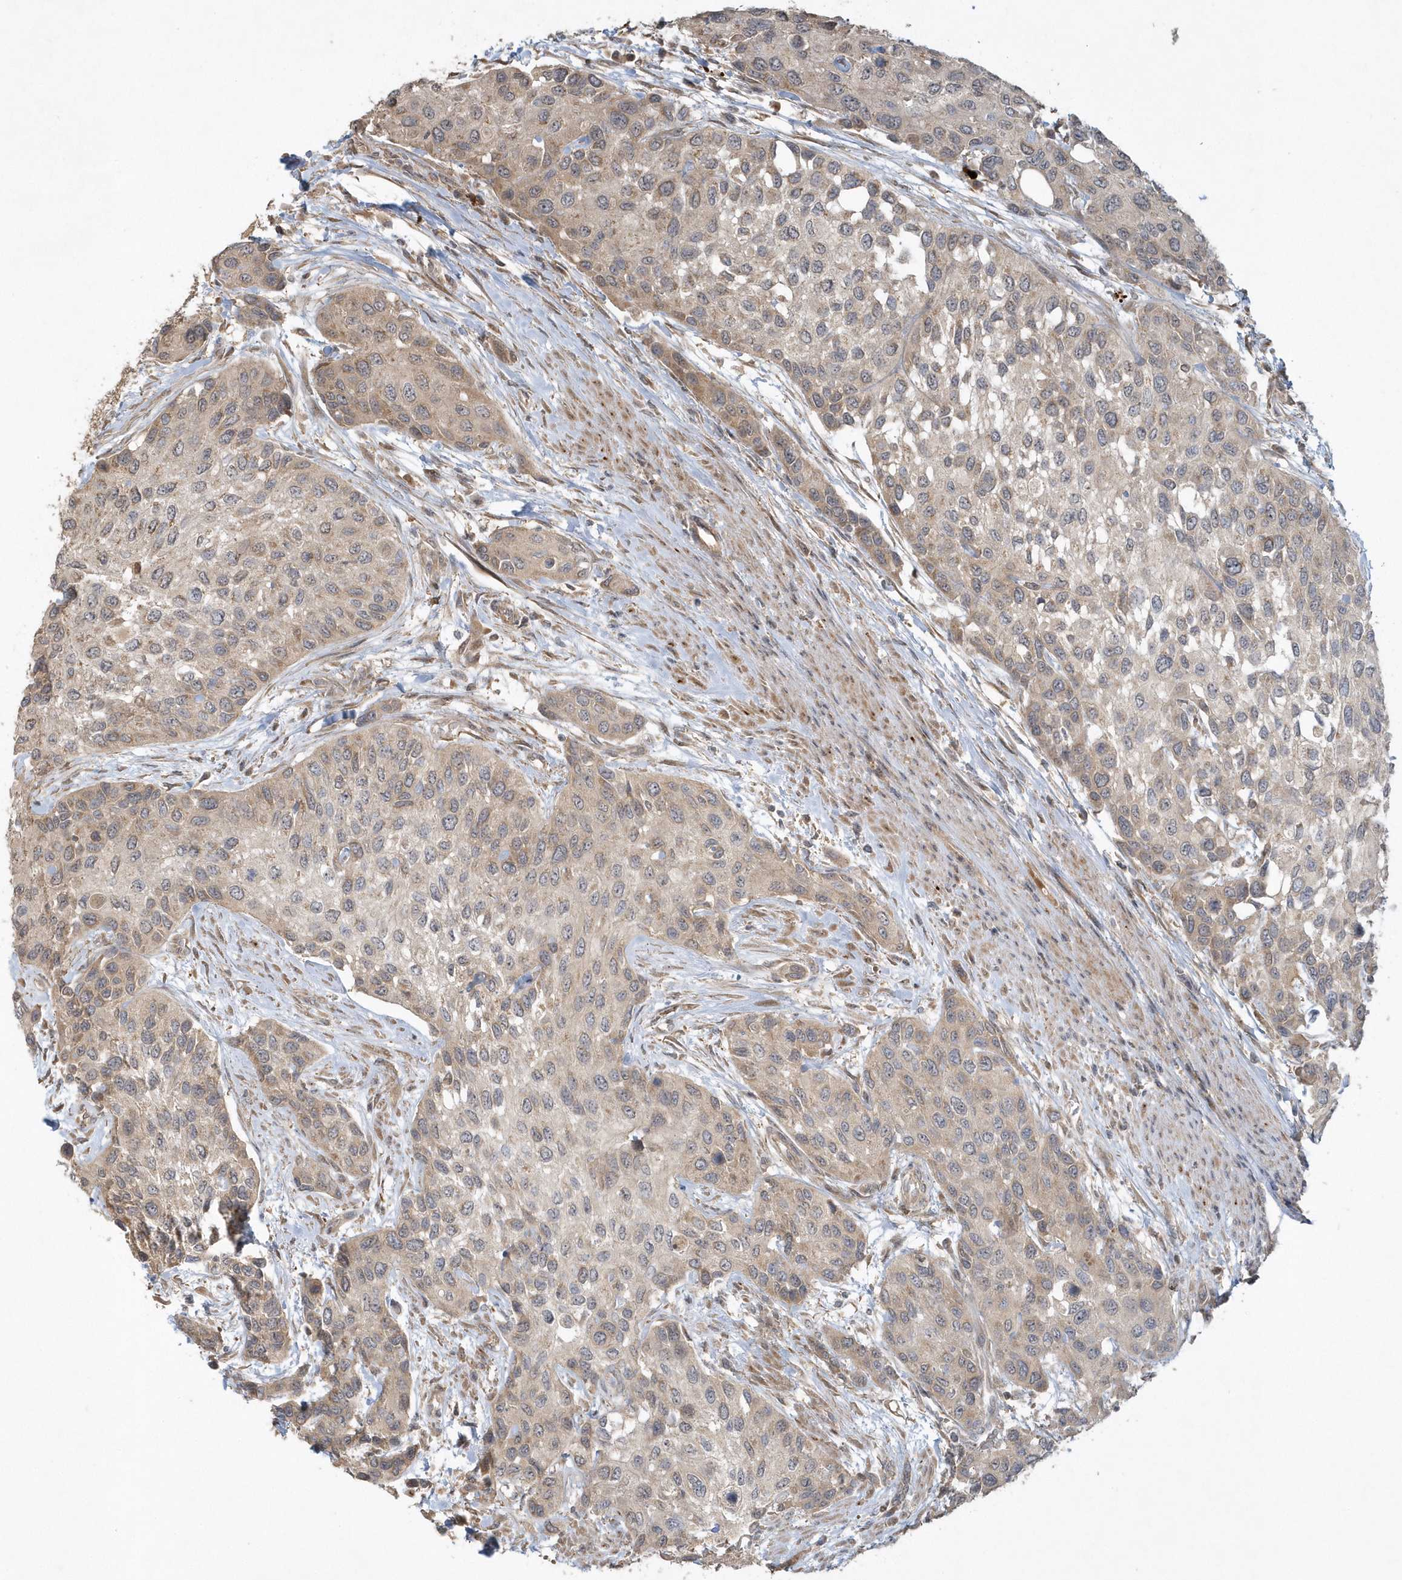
{"staining": {"intensity": "weak", "quantity": "25%-75%", "location": "cytoplasmic/membranous"}, "tissue": "urothelial cancer", "cell_type": "Tumor cells", "image_type": "cancer", "snomed": [{"axis": "morphology", "description": "Normal tissue, NOS"}, {"axis": "morphology", "description": "Urothelial carcinoma, High grade"}, {"axis": "topography", "description": "Vascular tissue"}, {"axis": "topography", "description": "Urinary bladder"}], "caption": "Tumor cells reveal low levels of weak cytoplasmic/membranous staining in about 25%-75% of cells in urothelial cancer.", "gene": "THG1L", "patient": {"sex": "female", "age": 56}}